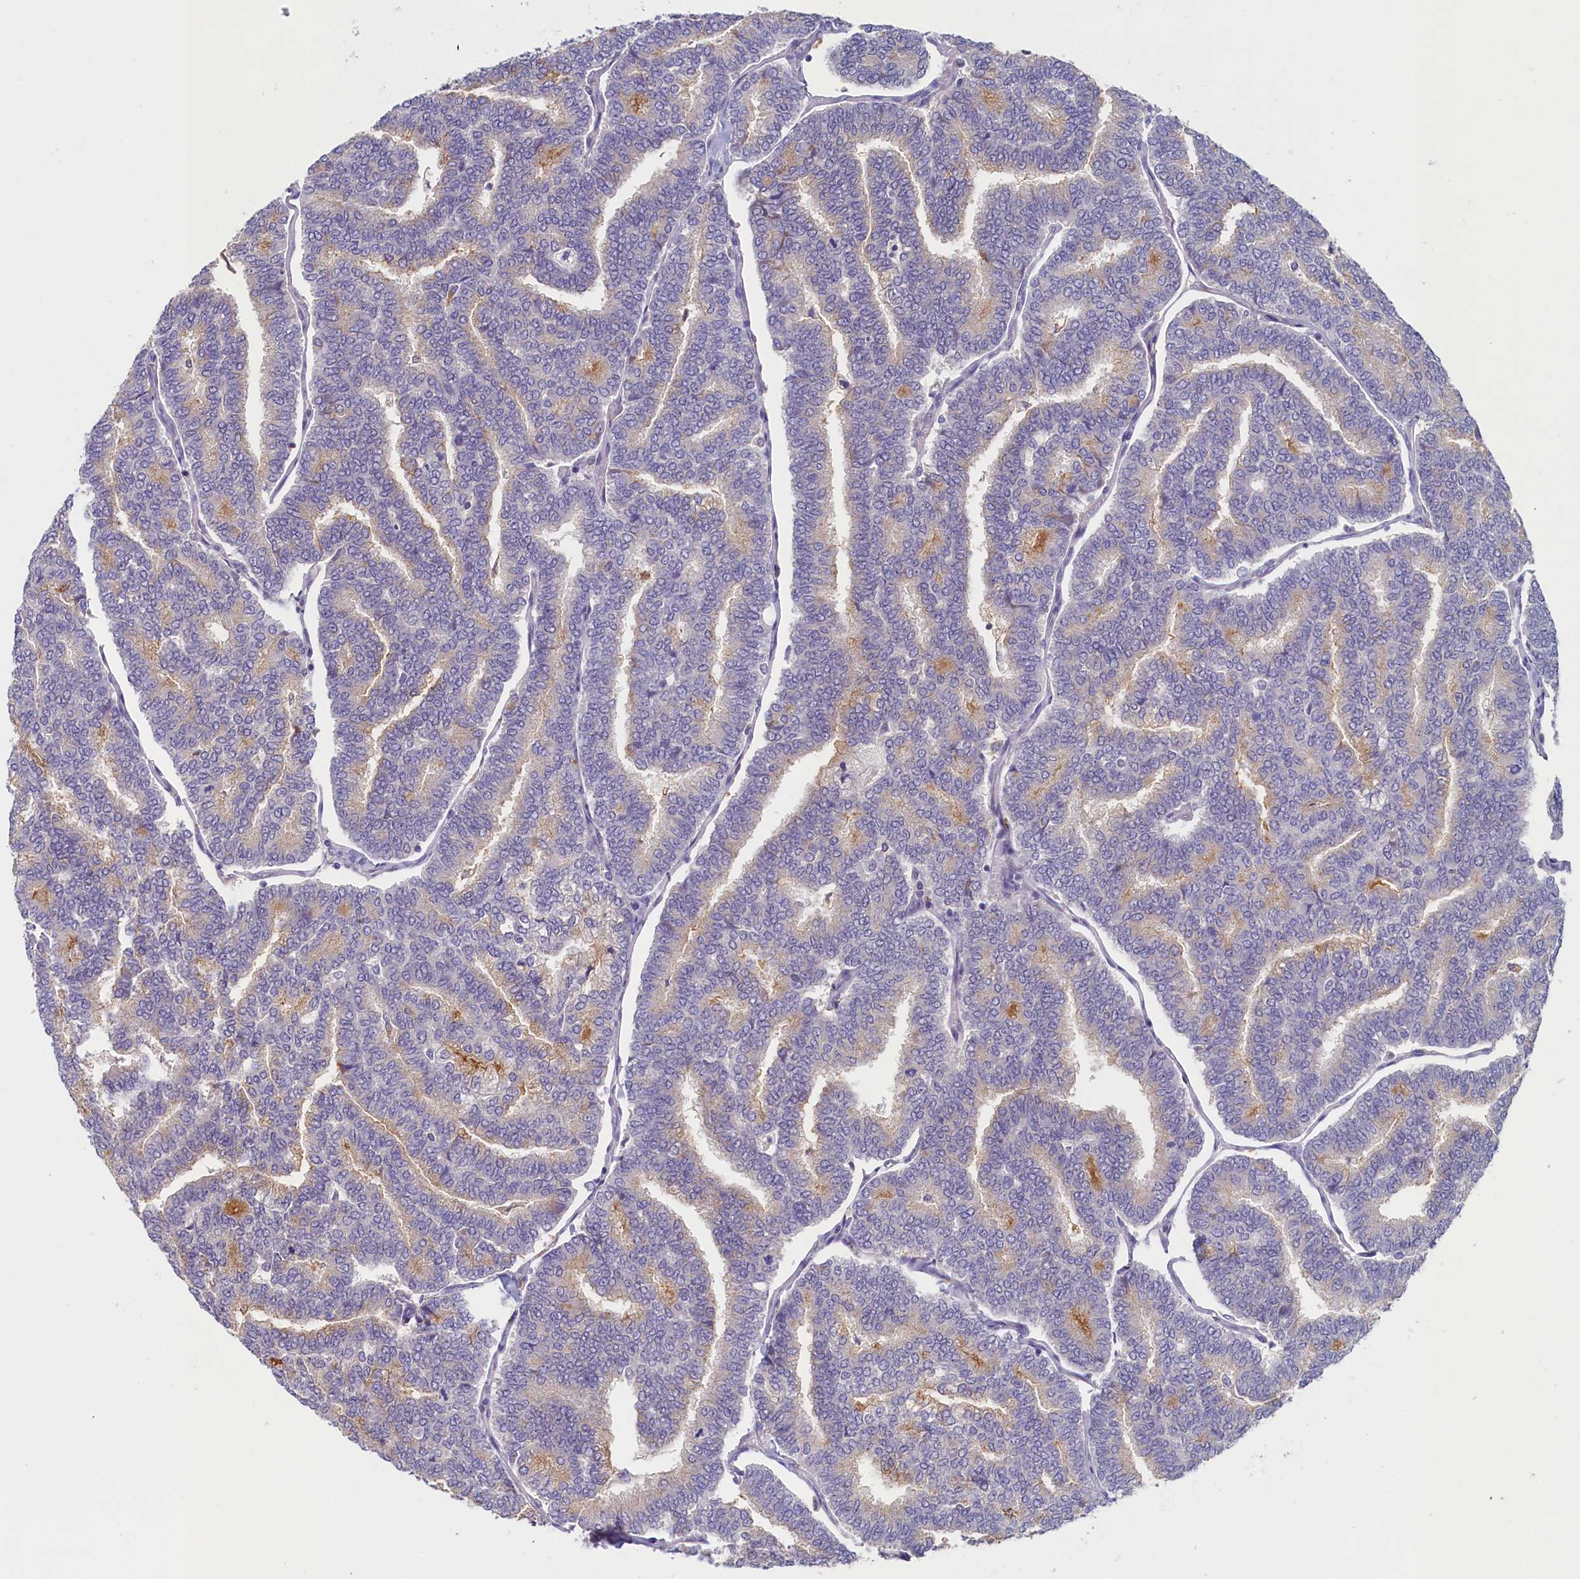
{"staining": {"intensity": "negative", "quantity": "none", "location": "none"}, "tissue": "thyroid cancer", "cell_type": "Tumor cells", "image_type": "cancer", "snomed": [{"axis": "morphology", "description": "Papillary adenocarcinoma, NOS"}, {"axis": "topography", "description": "Thyroid gland"}], "caption": "An image of human thyroid cancer is negative for staining in tumor cells.", "gene": "NUBP2", "patient": {"sex": "female", "age": 35}}